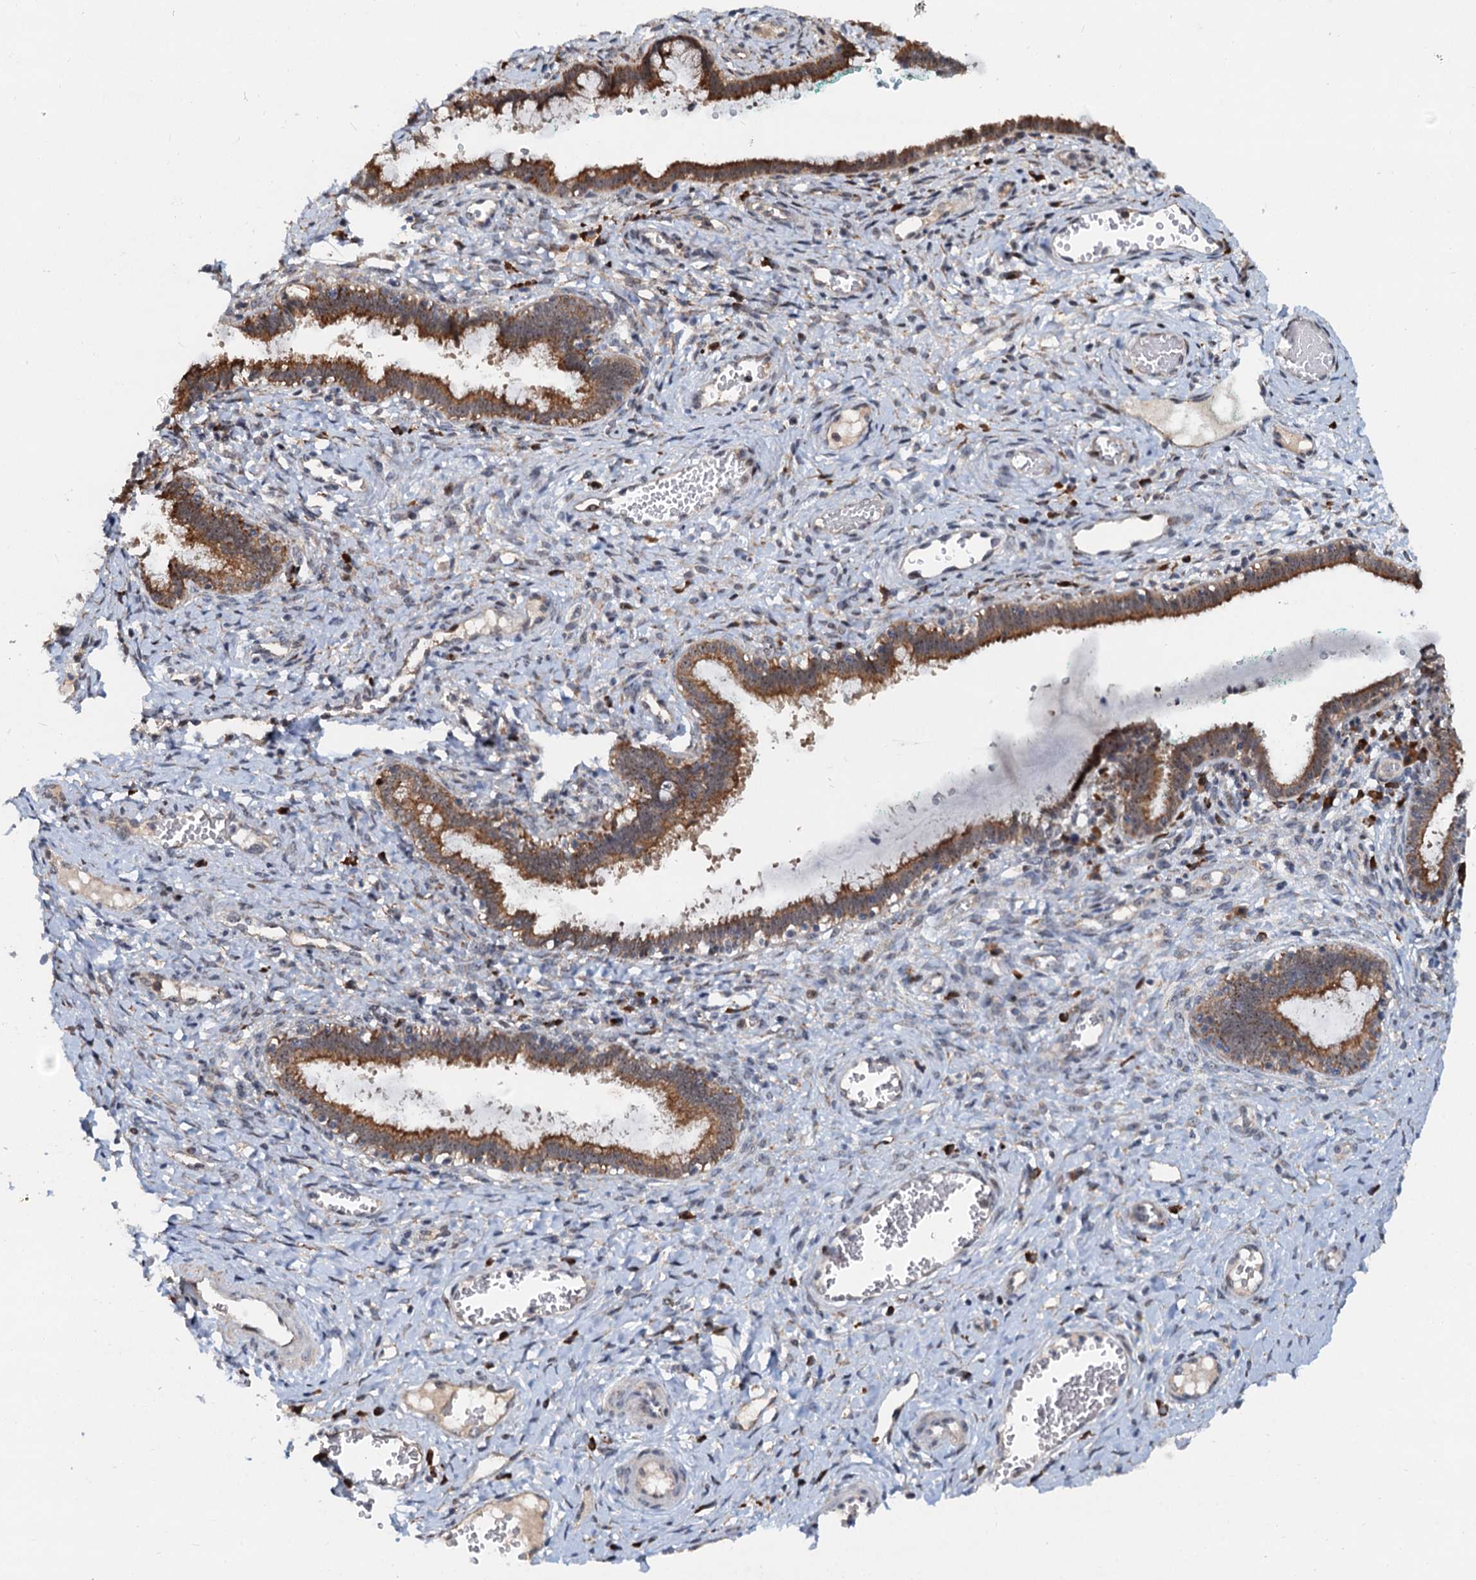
{"staining": {"intensity": "moderate", "quantity": ">75%", "location": "cytoplasmic/membranous"}, "tissue": "cervix", "cell_type": "Glandular cells", "image_type": "normal", "snomed": [{"axis": "morphology", "description": "Normal tissue, NOS"}, {"axis": "morphology", "description": "Adenocarcinoma, NOS"}, {"axis": "topography", "description": "Cervix"}], "caption": "High-magnification brightfield microscopy of unremarkable cervix stained with DAB (brown) and counterstained with hematoxylin (blue). glandular cells exhibit moderate cytoplasmic/membranous positivity is identified in approximately>75% of cells. (DAB IHC with brightfield microscopy, high magnification).", "gene": "DNAJC21", "patient": {"sex": "female", "age": 29}}